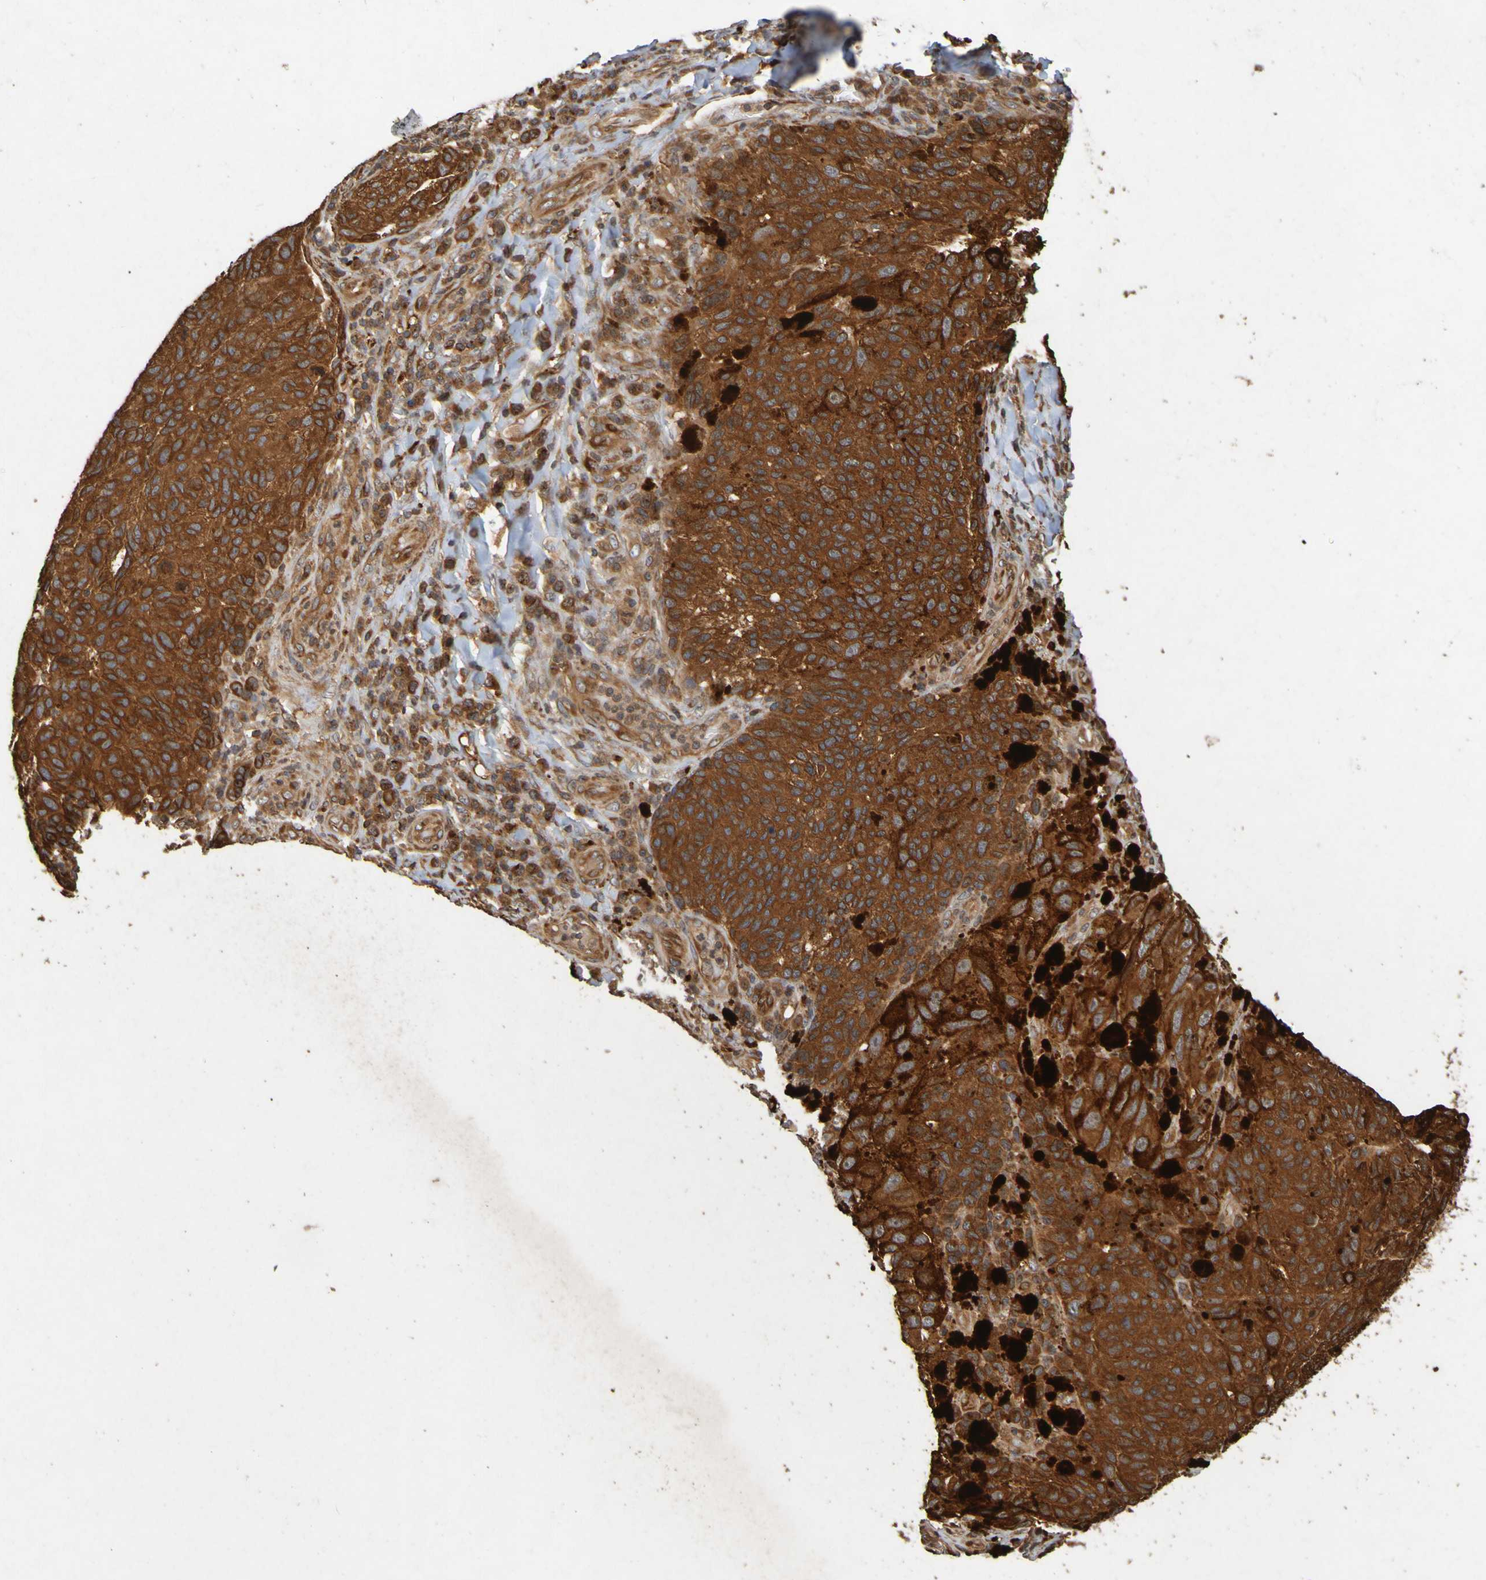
{"staining": {"intensity": "strong", "quantity": ">75%", "location": "cytoplasmic/membranous"}, "tissue": "melanoma", "cell_type": "Tumor cells", "image_type": "cancer", "snomed": [{"axis": "morphology", "description": "Malignant melanoma, NOS"}, {"axis": "topography", "description": "Skin"}], "caption": "Immunohistochemistry micrograph of neoplastic tissue: human melanoma stained using immunohistochemistry demonstrates high levels of strong protein expression localized specifically in the cytoplasmic/membranous of tumor cells, appearing as a cytoplasmic/membranous brown color.", "gene": "OCRL", "patient": {"sex": "female", "age": 73}}